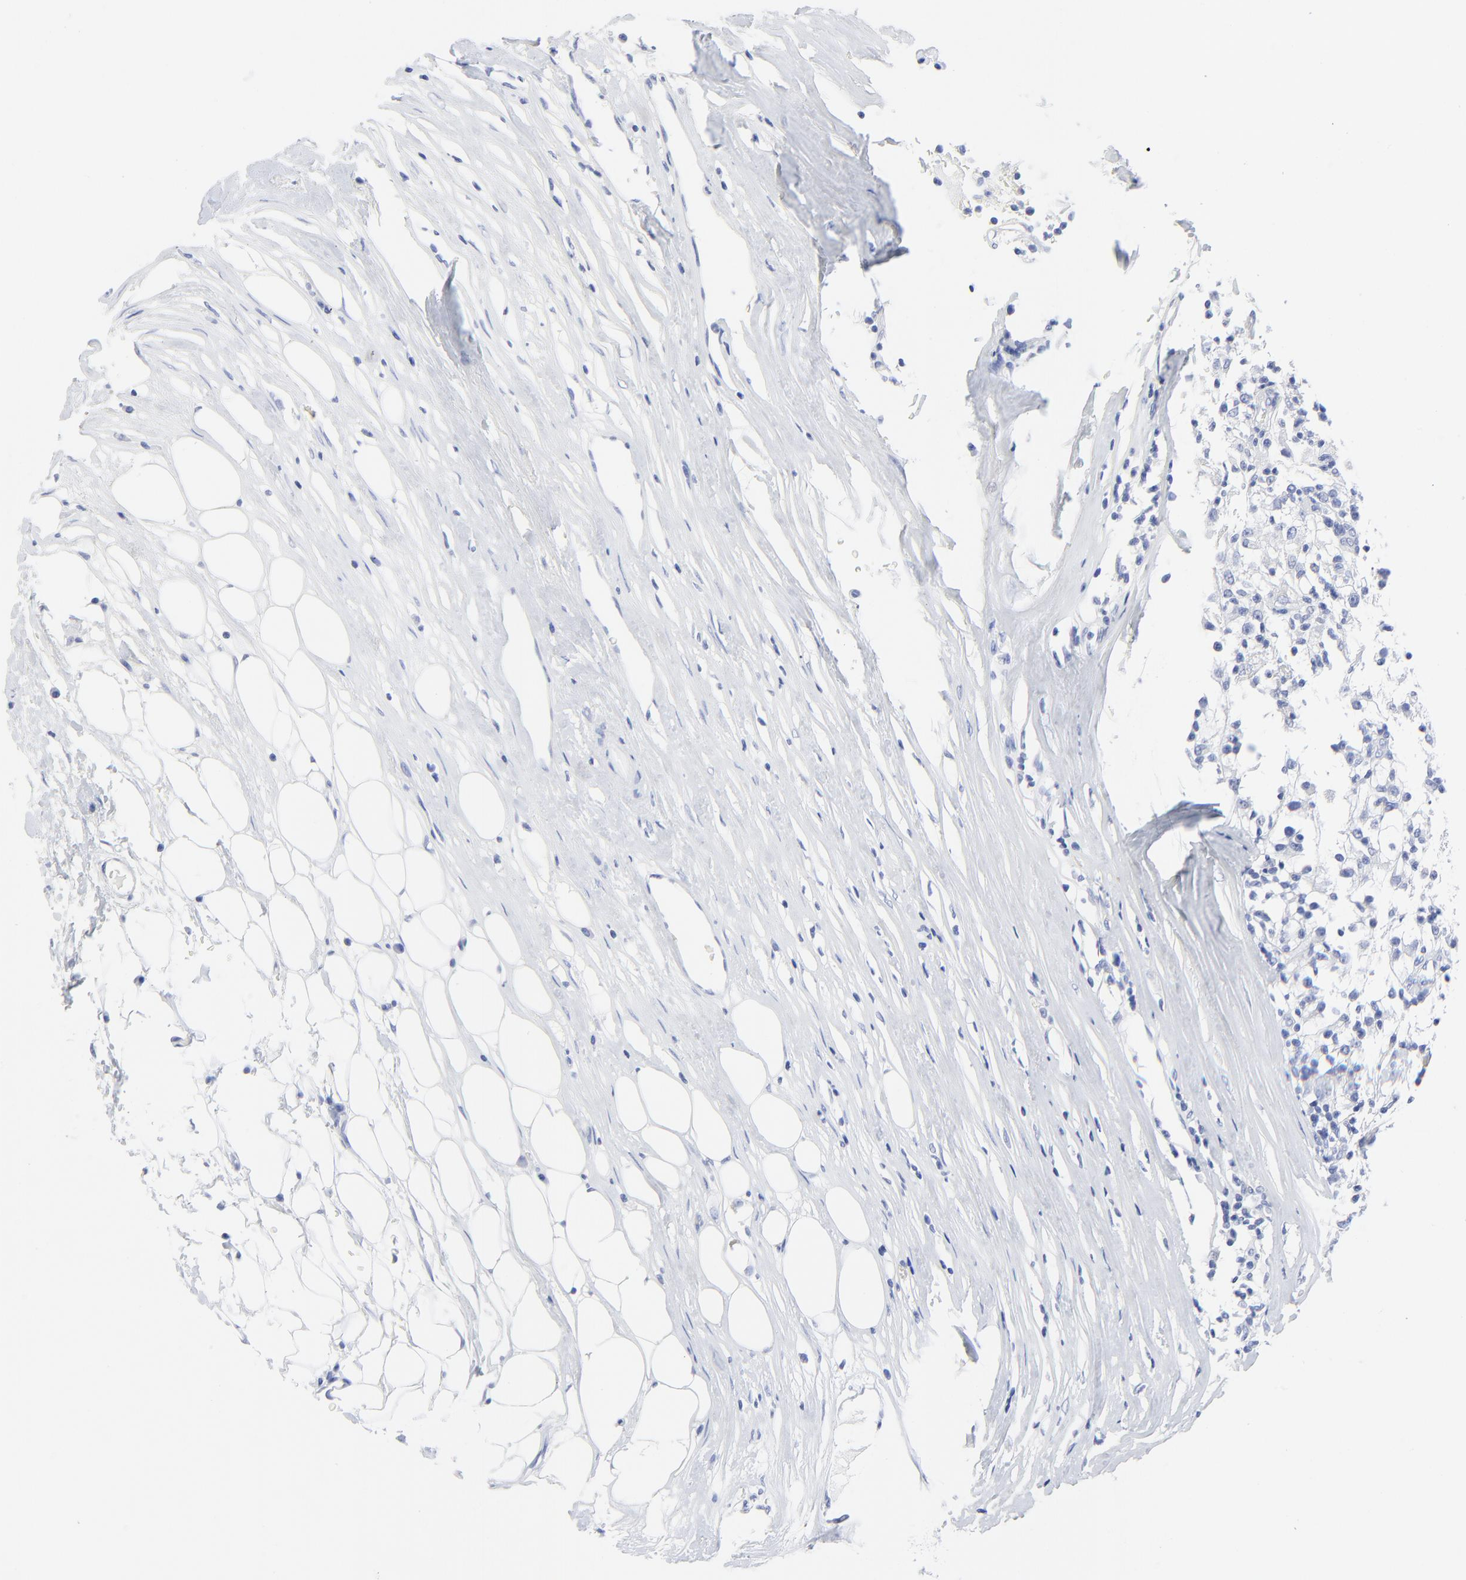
{"staining": {"intensity": "negative", "quantity": "none", "location": "none"}, "tissue": "renal cancer", "cell_type": "Tumor cells", "image_type": "cancer", "snomed": [{"axis": "morphology", "description": "Adenocarcinoma, NOS"}, {"axis": "topography", "description": "Kidney"}], "caption": "The photomicrograph displays no staining of tumor cells in renal cancer (adenocarcinoma). (DAB IHC with hematoxylin counter stain).", "gene": "PSD3", "patient": {"sex": "male", "age": 82}}